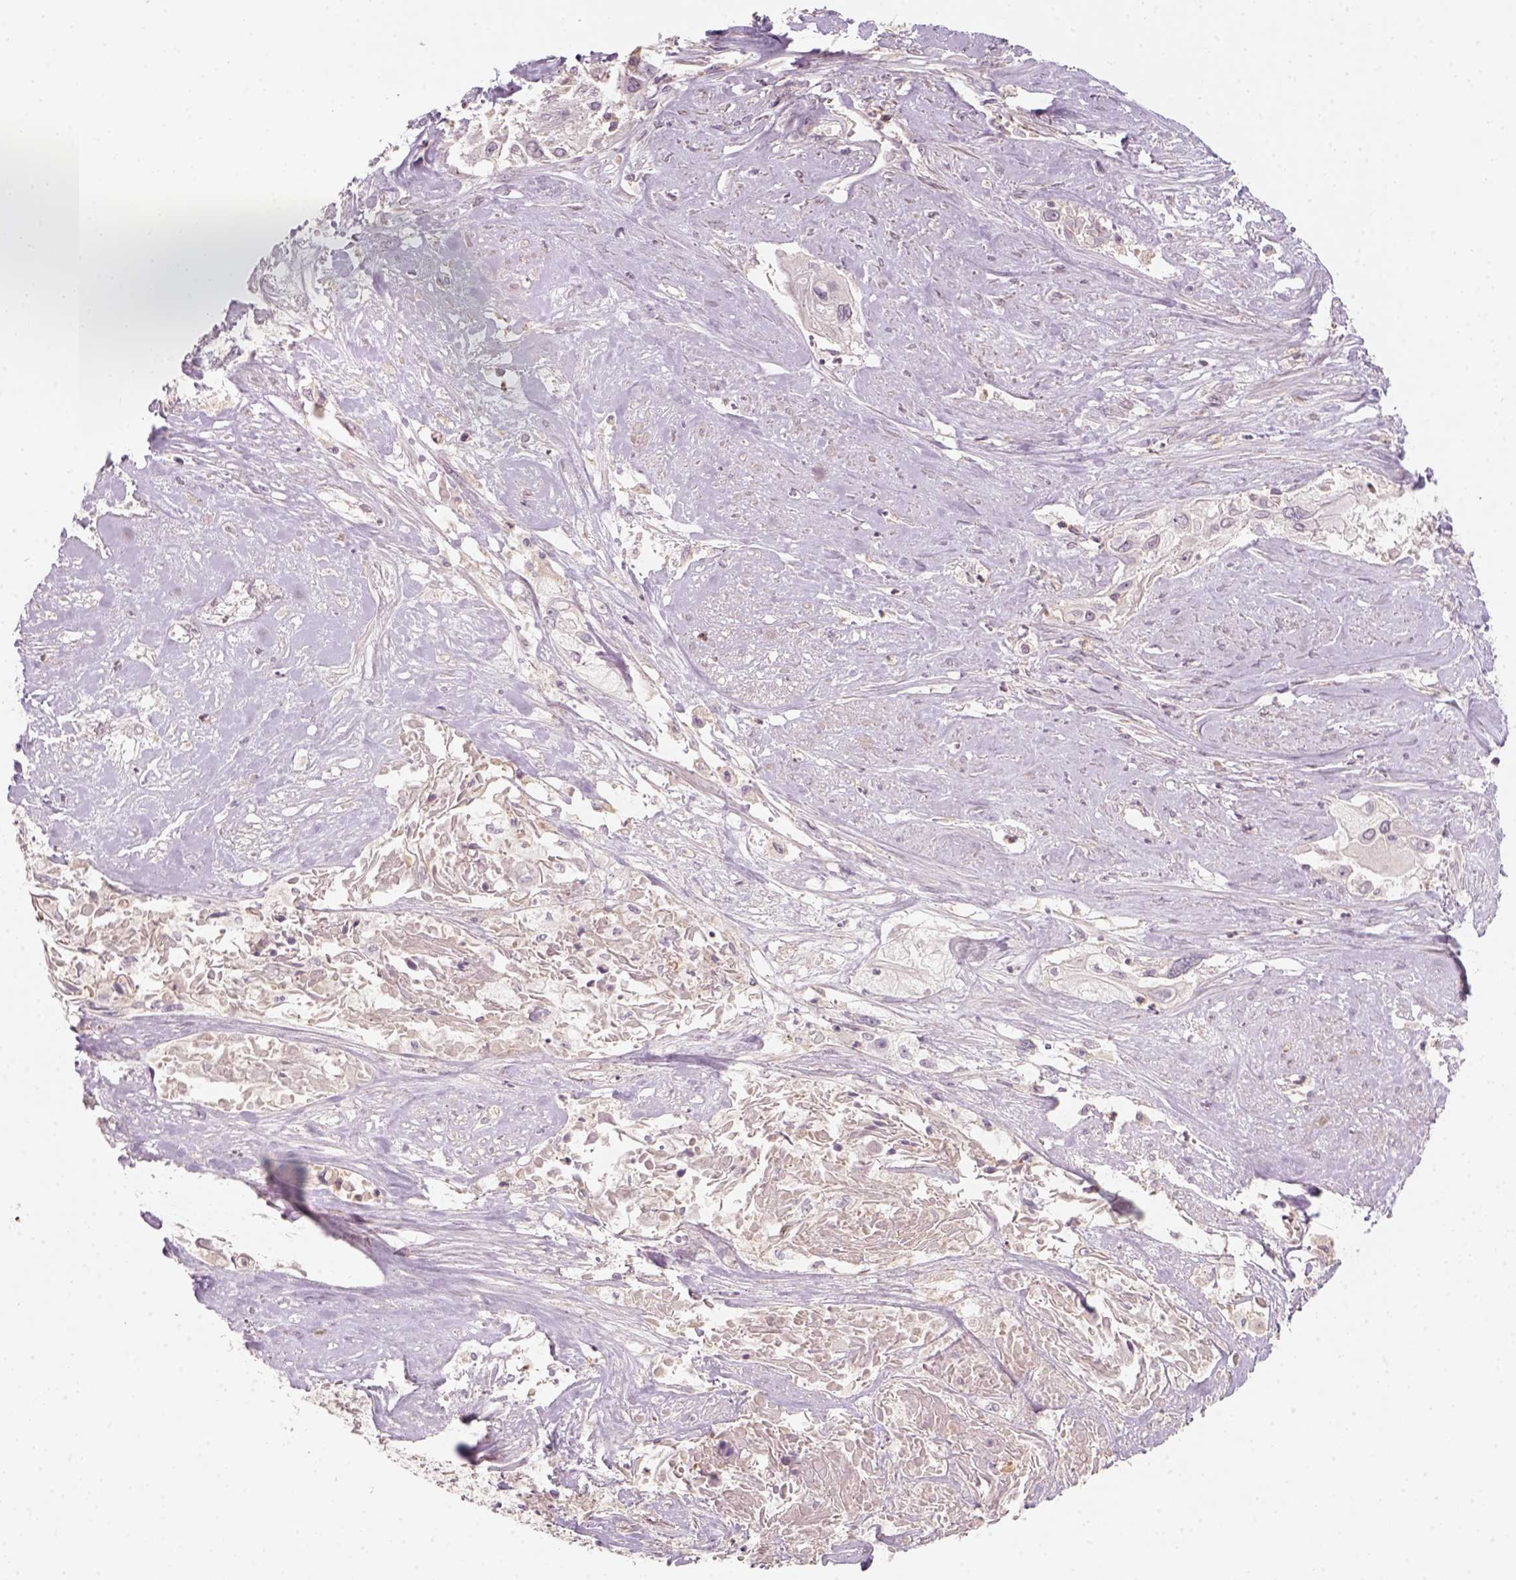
{"staining": {"intensity": "negative", "quantity": "none", "location": "none"}, "tissue": "cervical cancer", "cell_type": "Tumor cells", "image_type": "cancer", "snomed": [{"axis": "morphology", "description": "Squamous cell carcinoma, NOS"}, {"axis": "topography", "description": "Cervix"}], "caption": "Immunohistochemistry (IHC) photomicrograph of human squamous cell carcinoma (cervical) stained for a protein (brown), which reveals no expression in tumor cells.", "gene": "AQP9", "patient": {"sex": "female", "age": 49}}